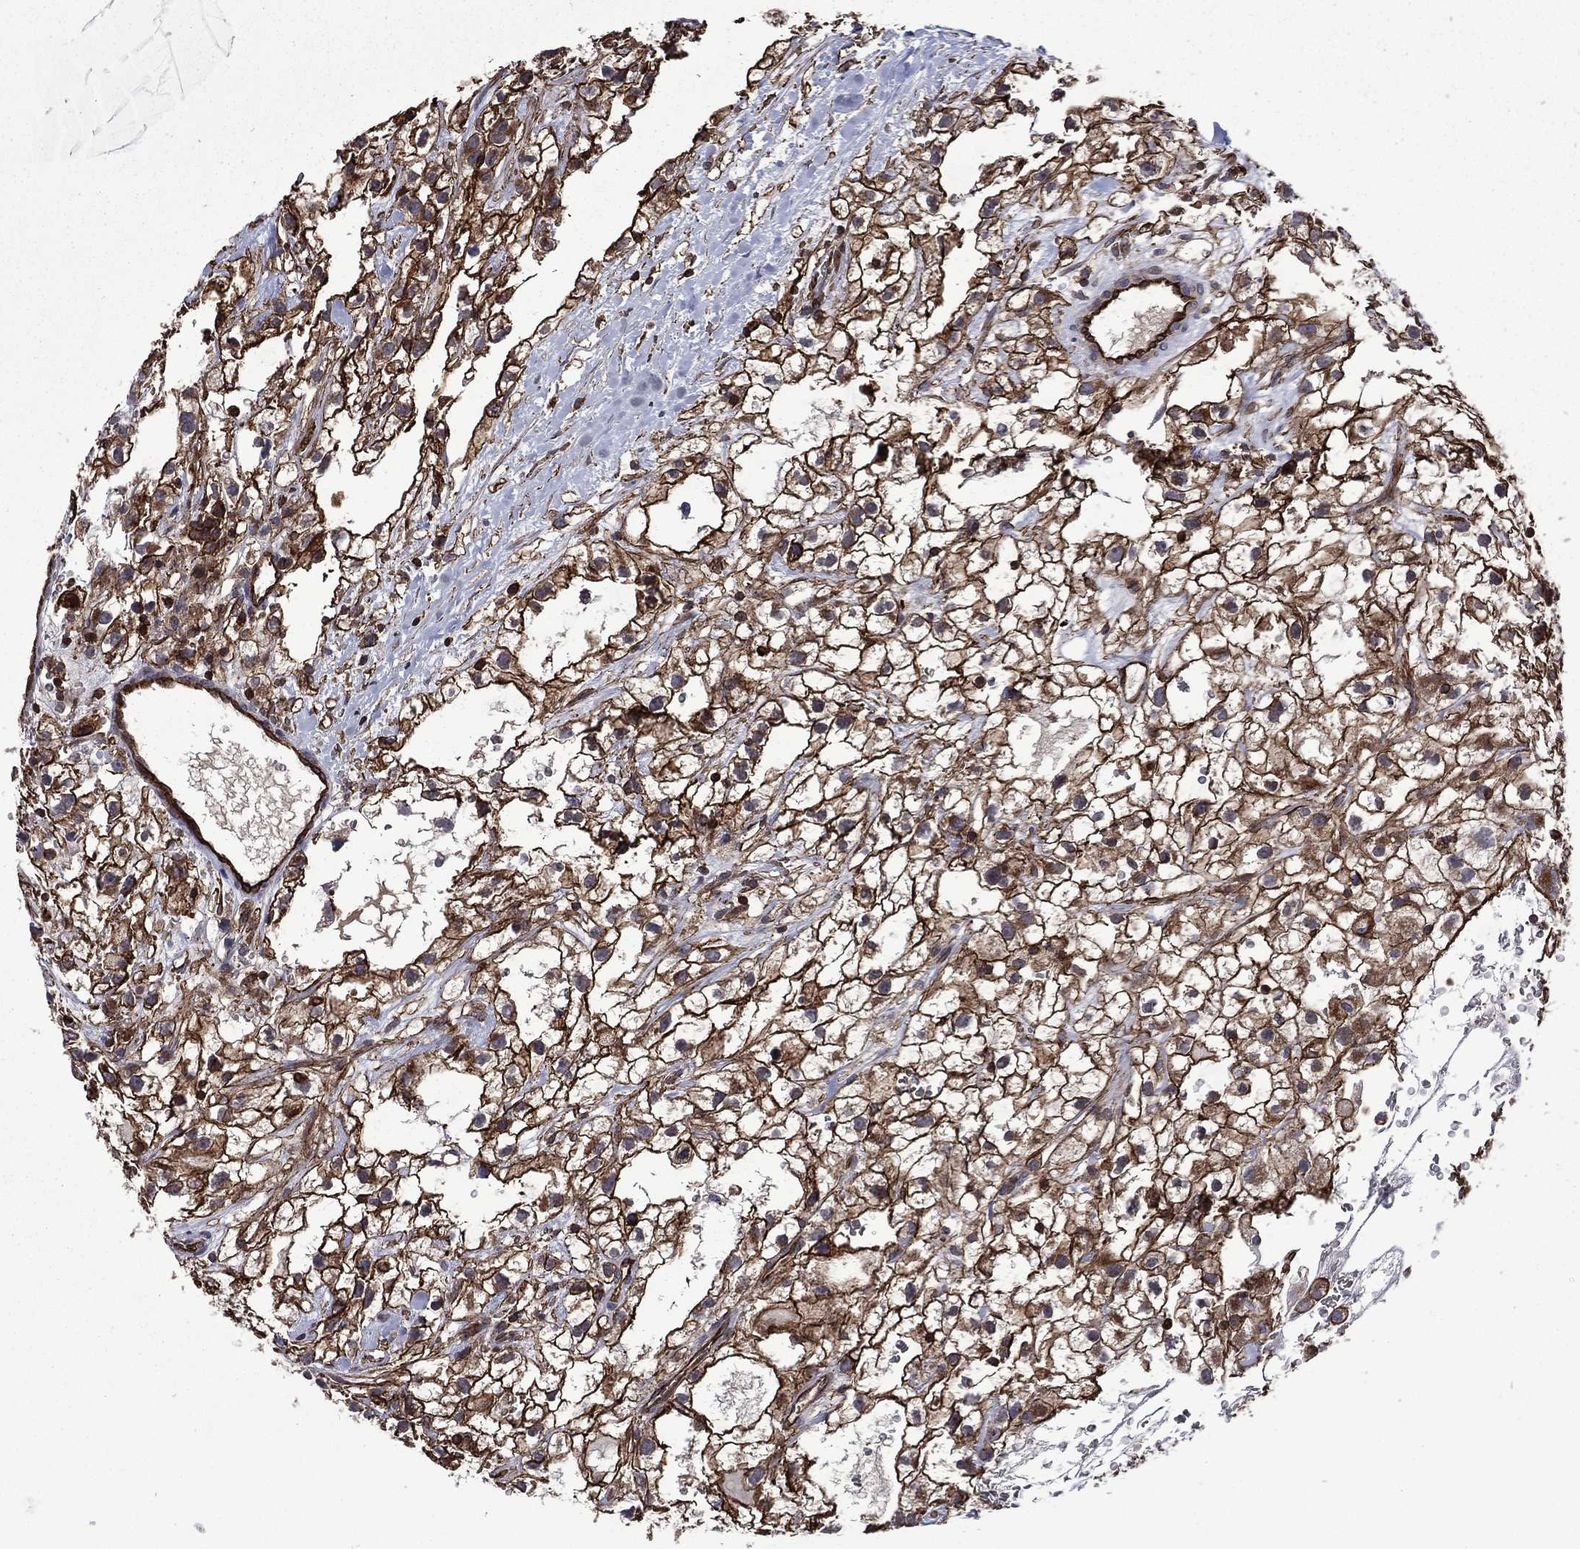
{"staining": {"intensity": "strong", "quantity": ">75%", "location": "cytoplasmic/membranous"}, "tissue": "renal cancer", "cell_type": "Tumor cells", "image_type": "cancer", "snomed": [{"axis": "morphology", "description": "Adenocarcinoma, NOS"}, {"axis": "topography", "description": "Kidney"}], "caption": "High-power microscopy captured an IHC micrograph of renal adenocarcinoma, revealing strong cytoplasmic/membranous staining in about >75% of tumor cells. Nuclei are stained in blue.", "gene": "PLPP3", "patient": {"sex": "male", "age": 59}}